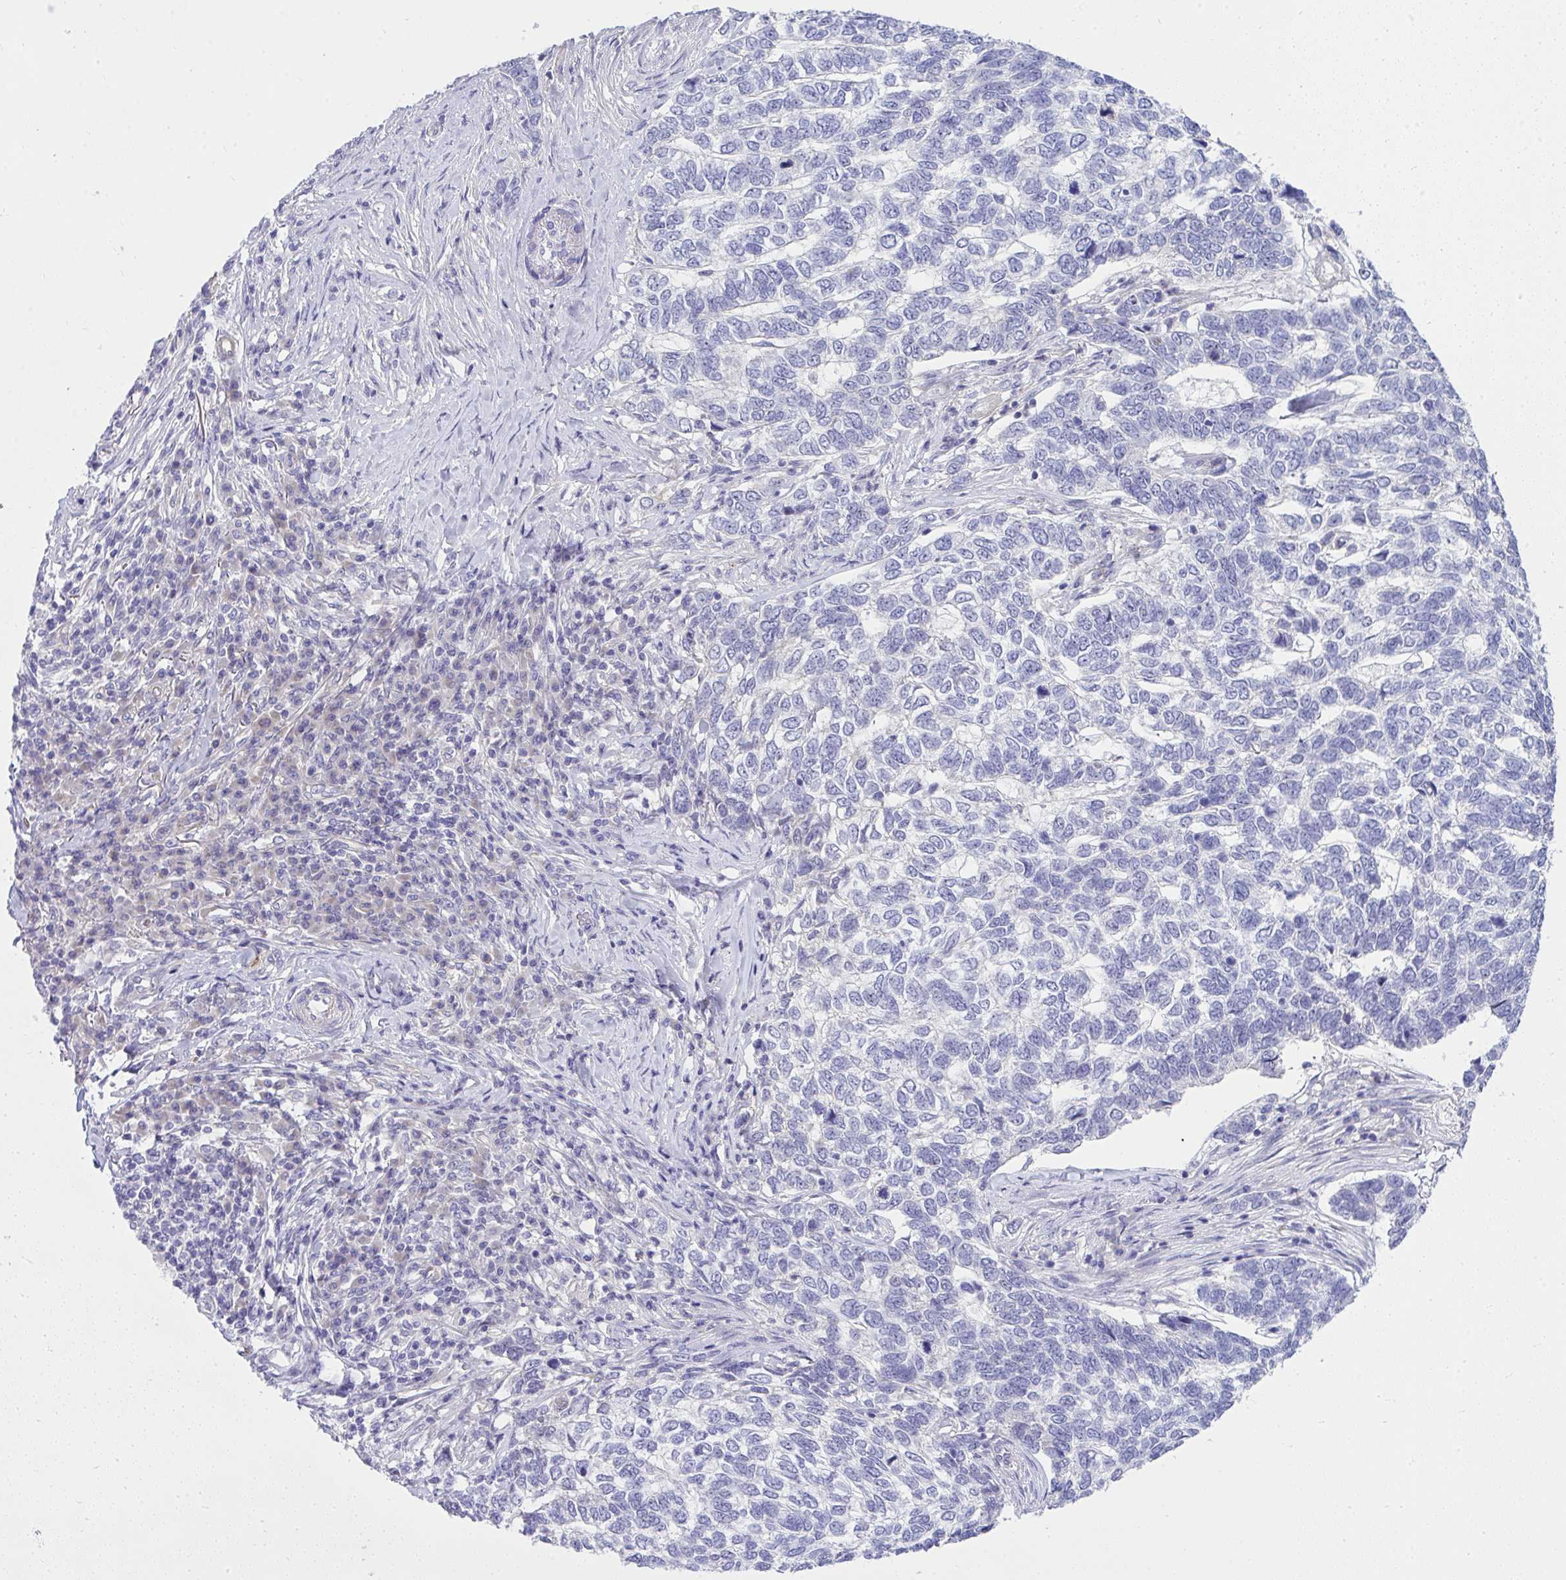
{"staining": {"intensity": "negative", "quantity": "none", "location": "none"}, "tissue": "skin cancer", "cell_type": "Tumor cells", "image_type": "cancer", "snomed": [{"axis": "morphology", "description": "Basal cell carcinoma"}, {"axis": "topography", "description": "Skin"}], "caption": "DAB (3,3'-diaminobenzidine) immunohistochemical staining of skin cancer (basal cell carcinoma) demonstrates no significant staining in tumor cells.", "gene": "LRRC36", "patient": {"sex": "female", "age": 65}}